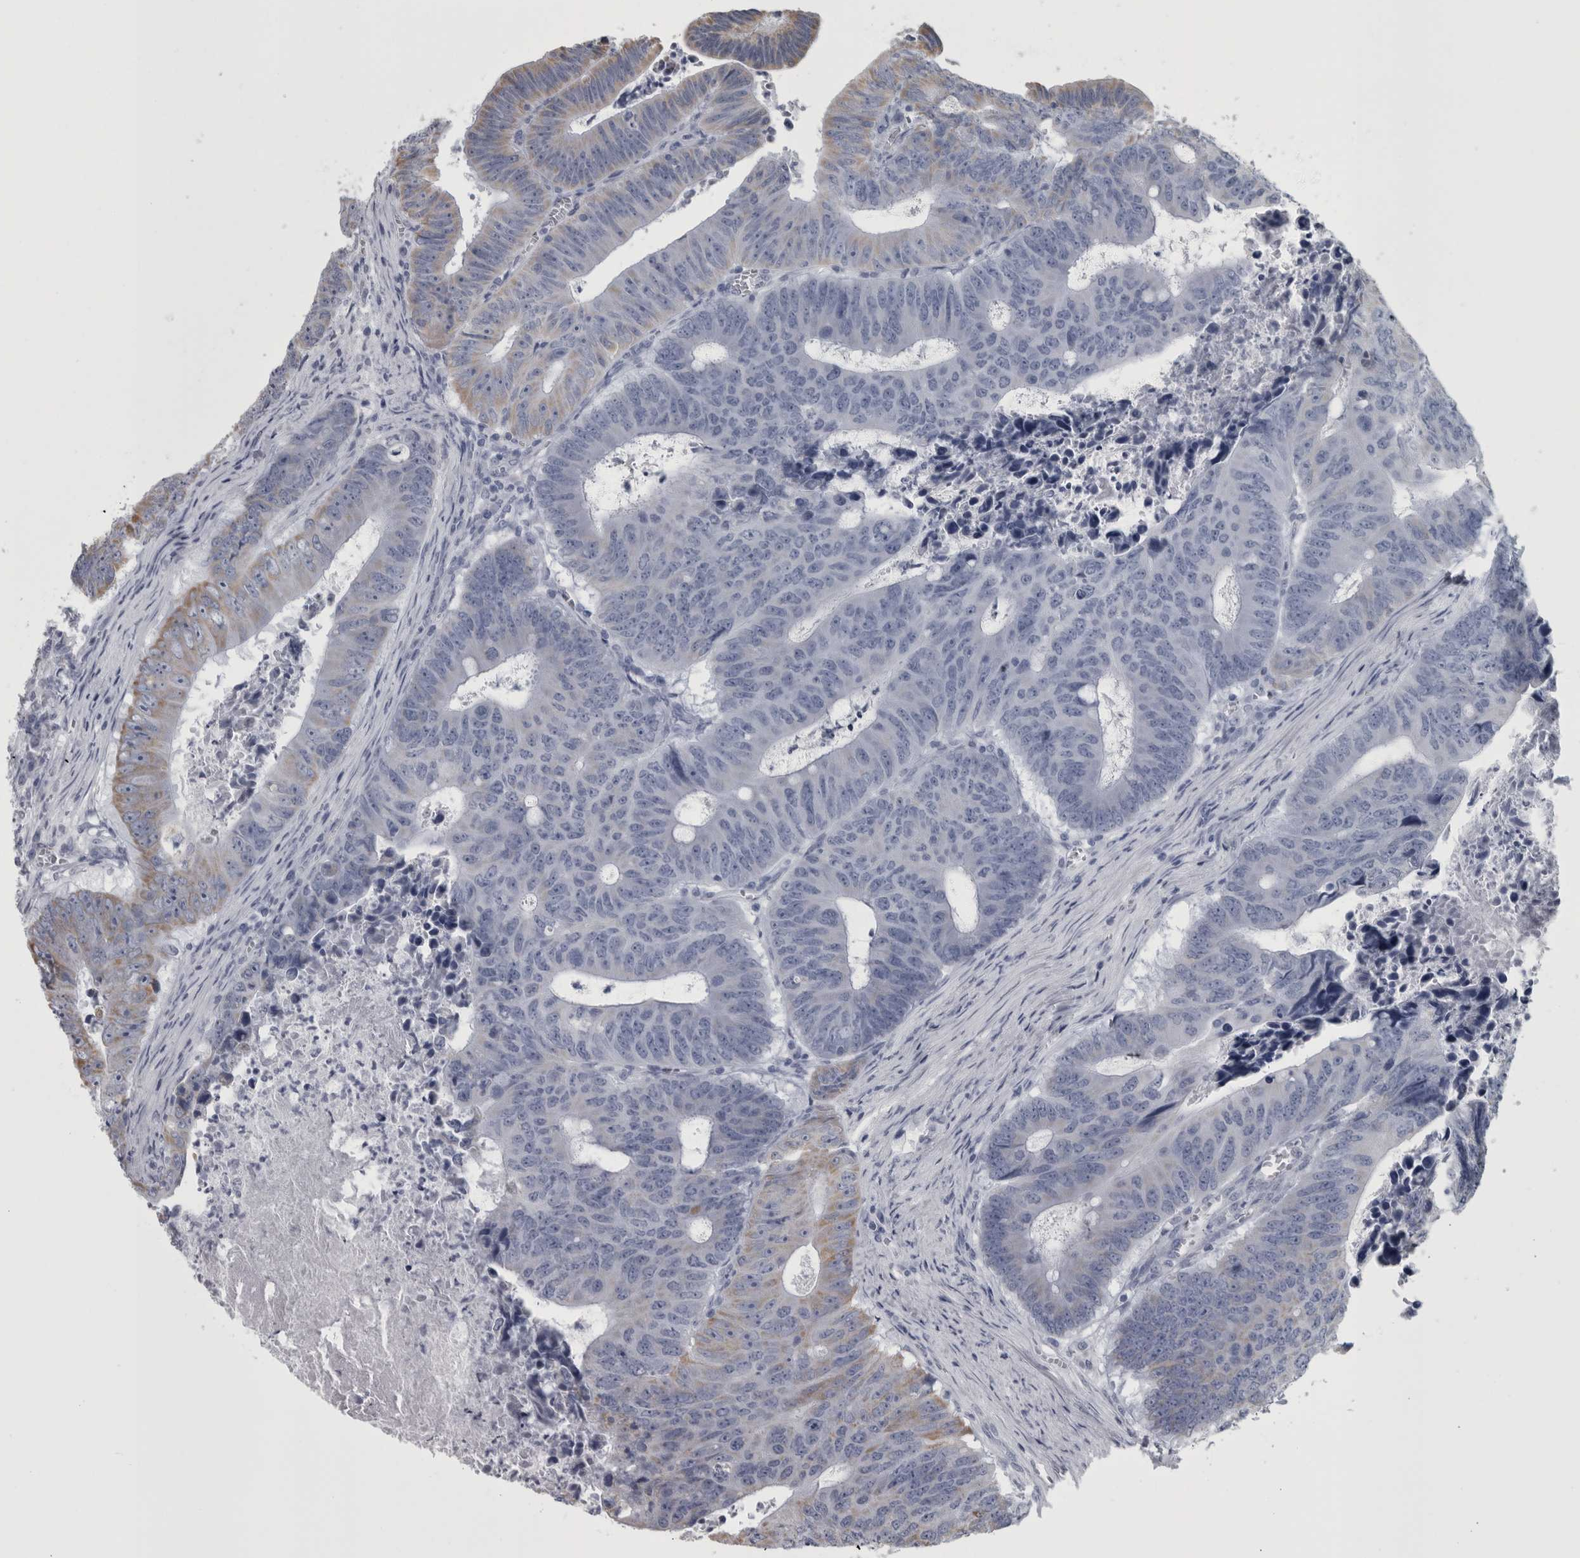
{"staining": {"intensity": "moderate", "quantity": "25%-75%", "location": "cytoplasmic/membranous"}, "tissue": "colorectal cancer", "cell_type": "Tumor cells", "image_type": "cancer", "snomed": [{"axis": "morphology", "description": "Adenocarcinoma, NOS"}, {"axis": "topography", "description": "Colon"}], "caption": "Brown immunohistochemical staining in colorectal adenocarcinoma shows moderate cytoplasmic/membranous positivity in approximately 25%-75% of tumor cells.", "gene": "MDH2", "patient": {"sex": "male", "age": 87}}